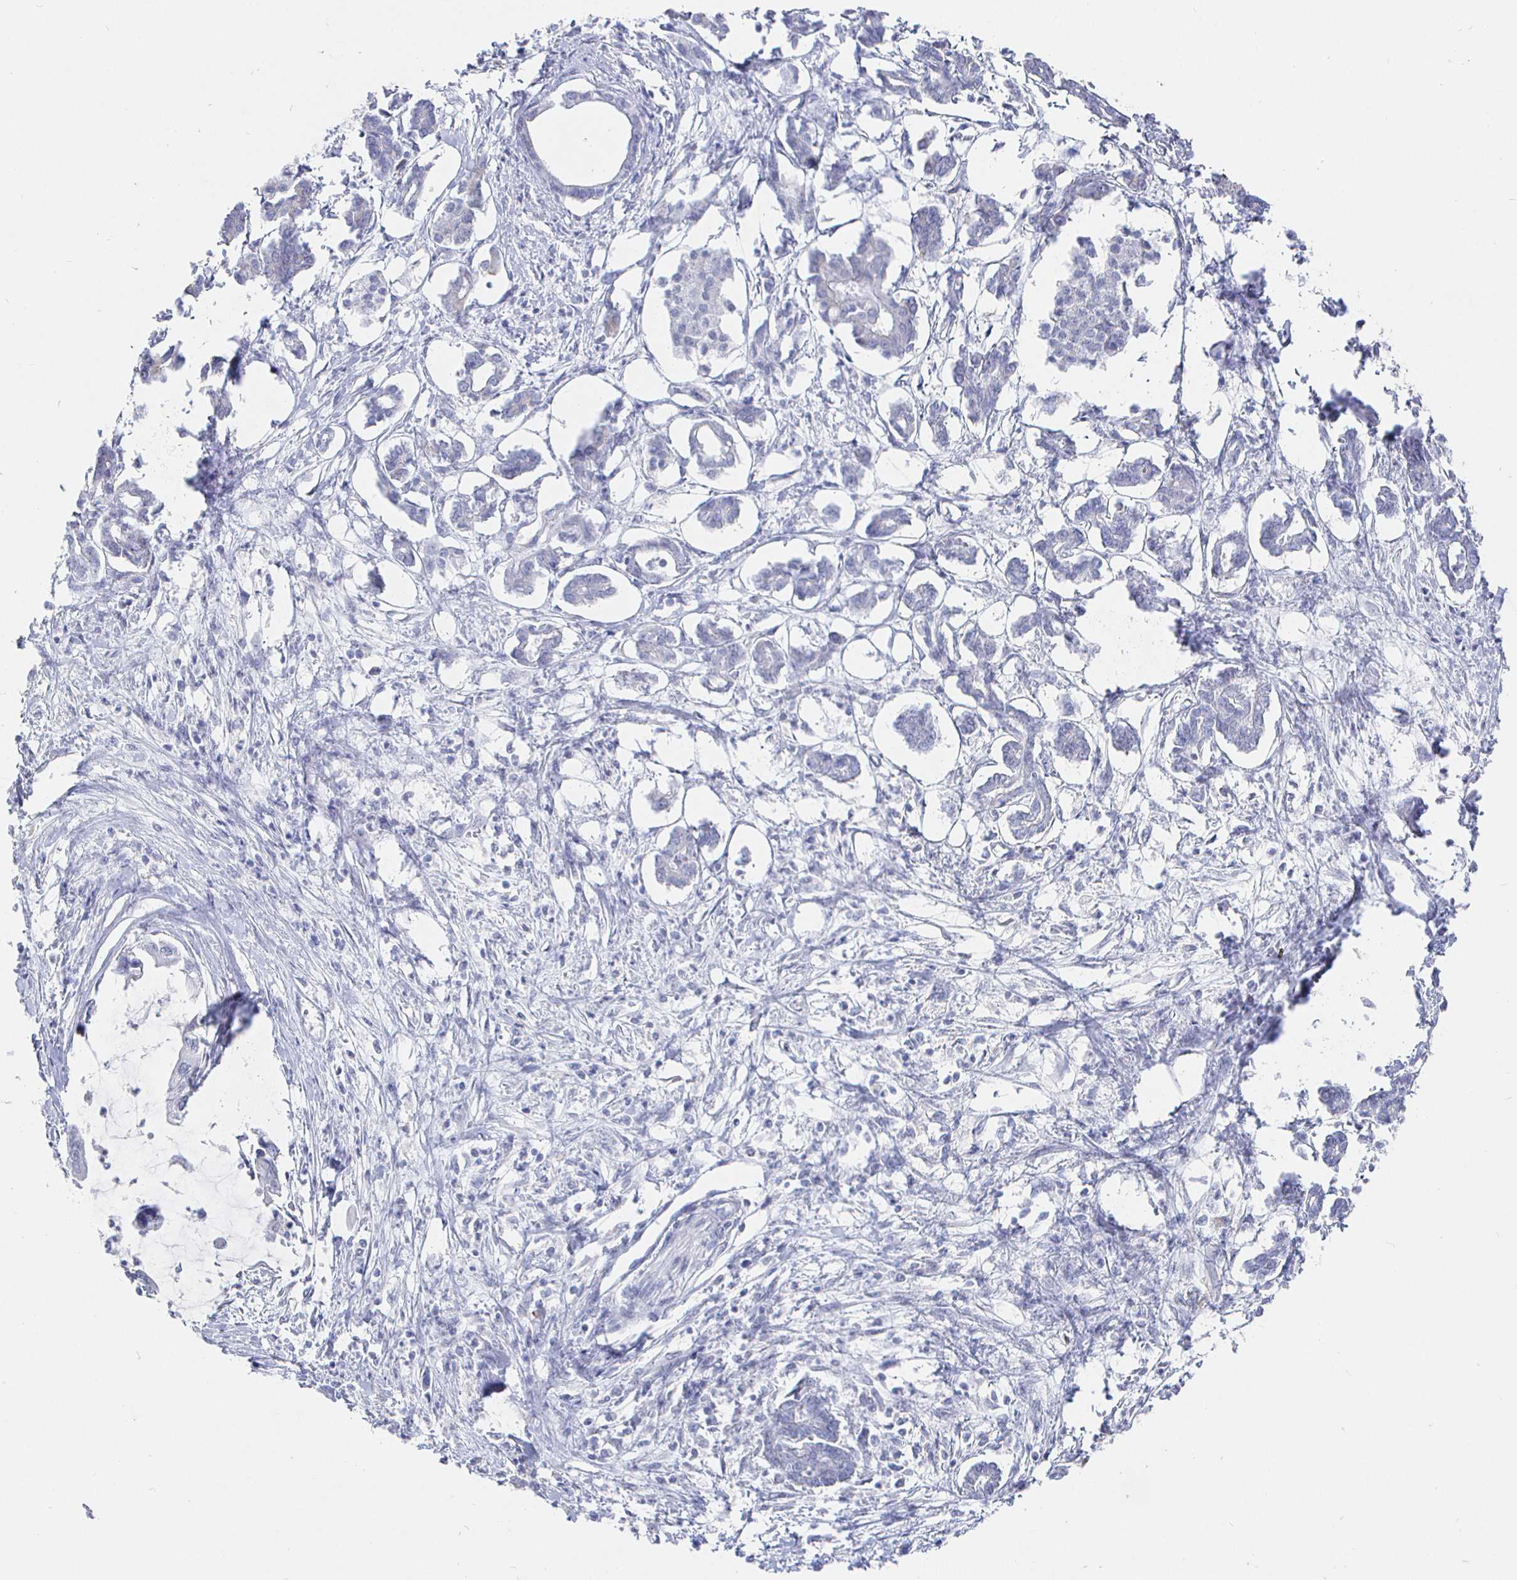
{"staining": {"intensity": "negative", "quantity": "none", "location": "none"}, "tissue": "pancreatic cancer", "cell_type": "Tumor cells", "image_type": "cancer", "snomed": [{"axis": "morphology", "description": "Adenocarcinoma, NOS"}, {"axis": "topography", "description": "Pancreas"}], "caption": "Tumor cells are negative for protein expression in human pancreatic cancer.", "gene": "LRRC23", "patient": {"sex": "male", "age": 61}}